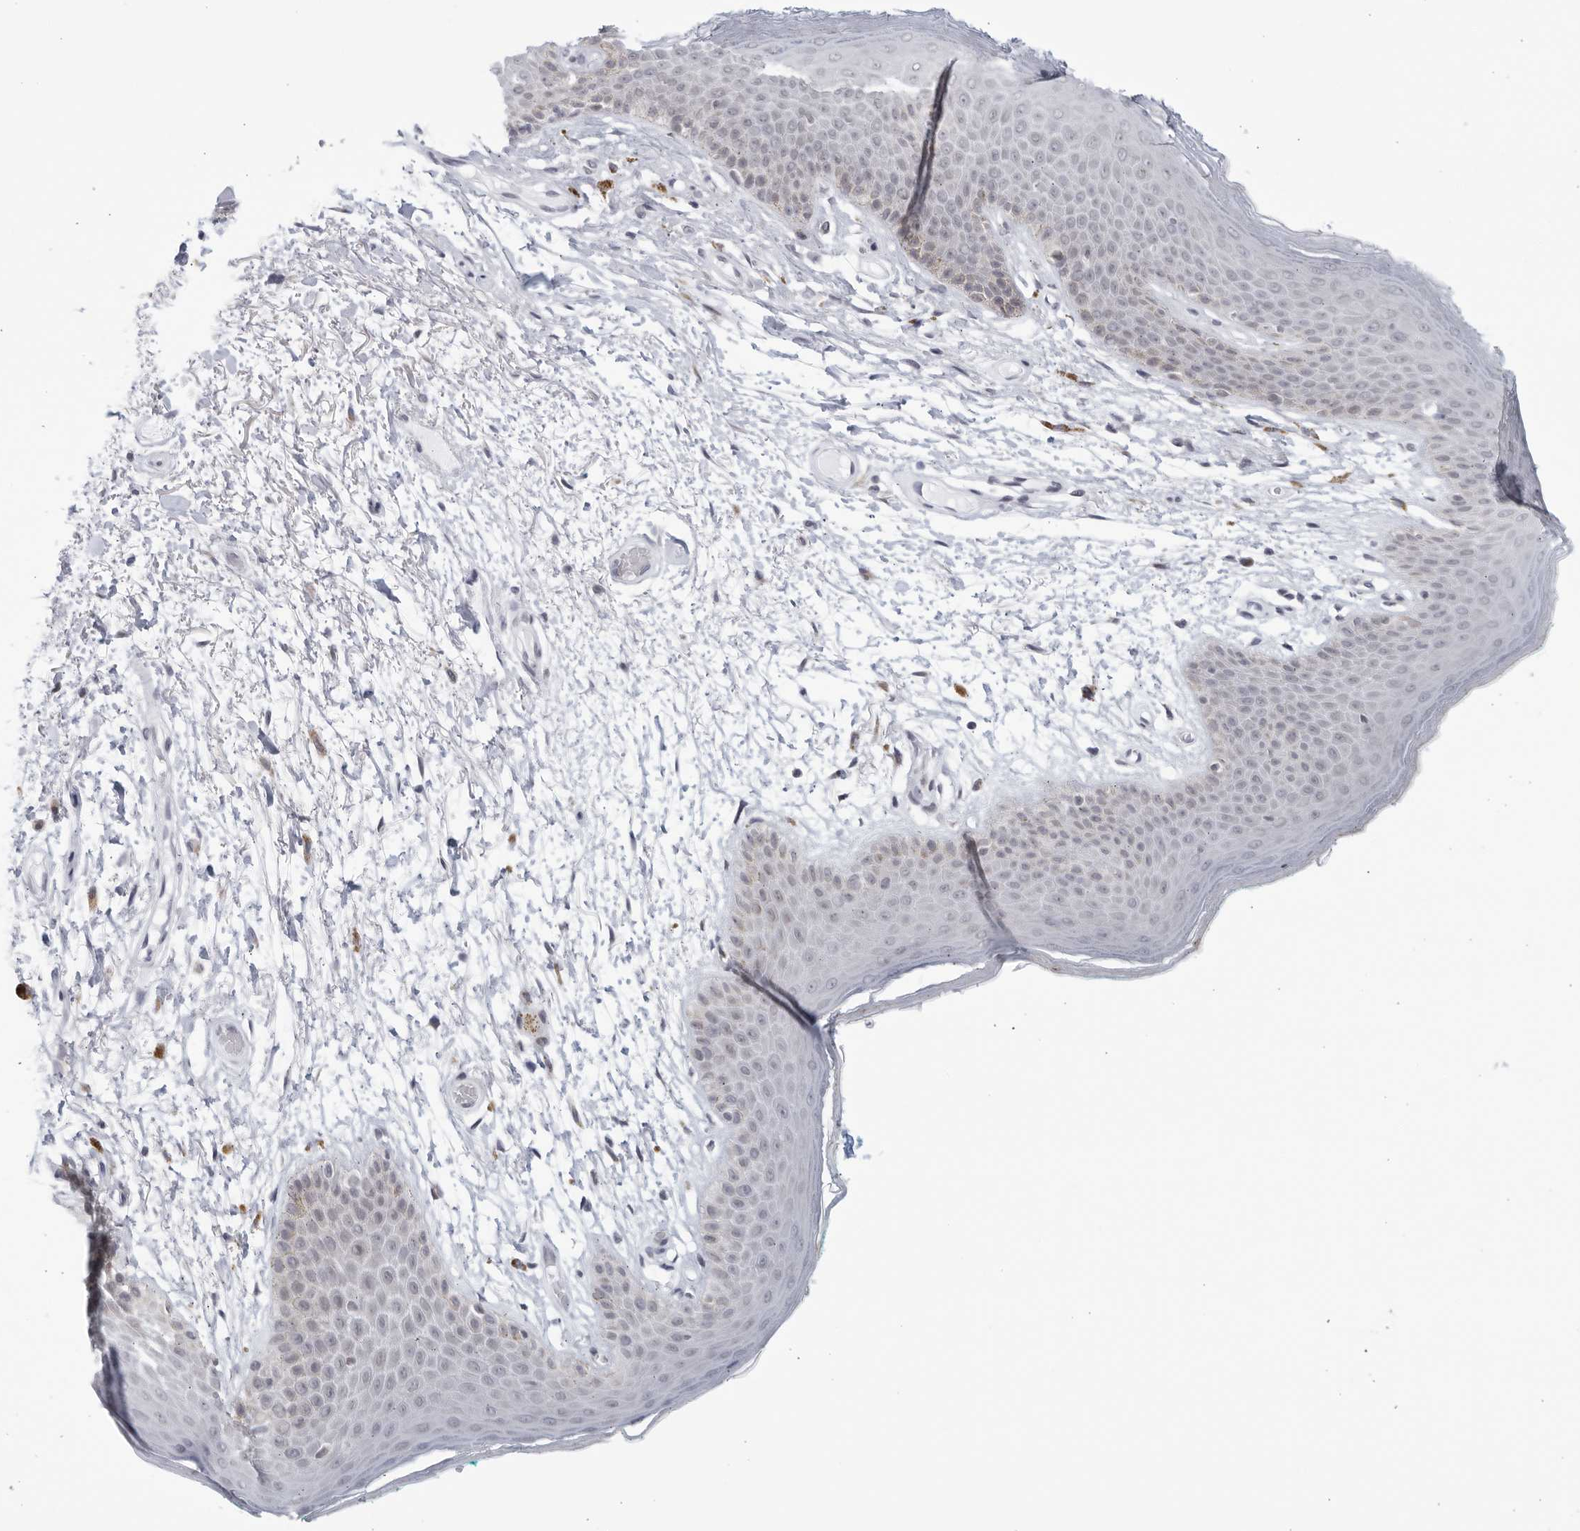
{"staining": {"intensity": "weak", "quantity": "<25%", "location": "cytoplasmic/membranous"}, "tissue": "skin", "cell_type": "Epidermal cells", "image_type": "normal", "snomed": [{"axis": "morphology", "description": "Normal tissue, NOS"}, {"axis": "topography", "description": "Anal"}], "caption": "Immunohistochemical staining of benign human skin reveals no significant staining in epidermal cells. (Immunohistochemistry (ihc), brightfield microscopy, high magnification).", "gene": "WDTC1", "patient": {"sex": "male", "age": 74}}